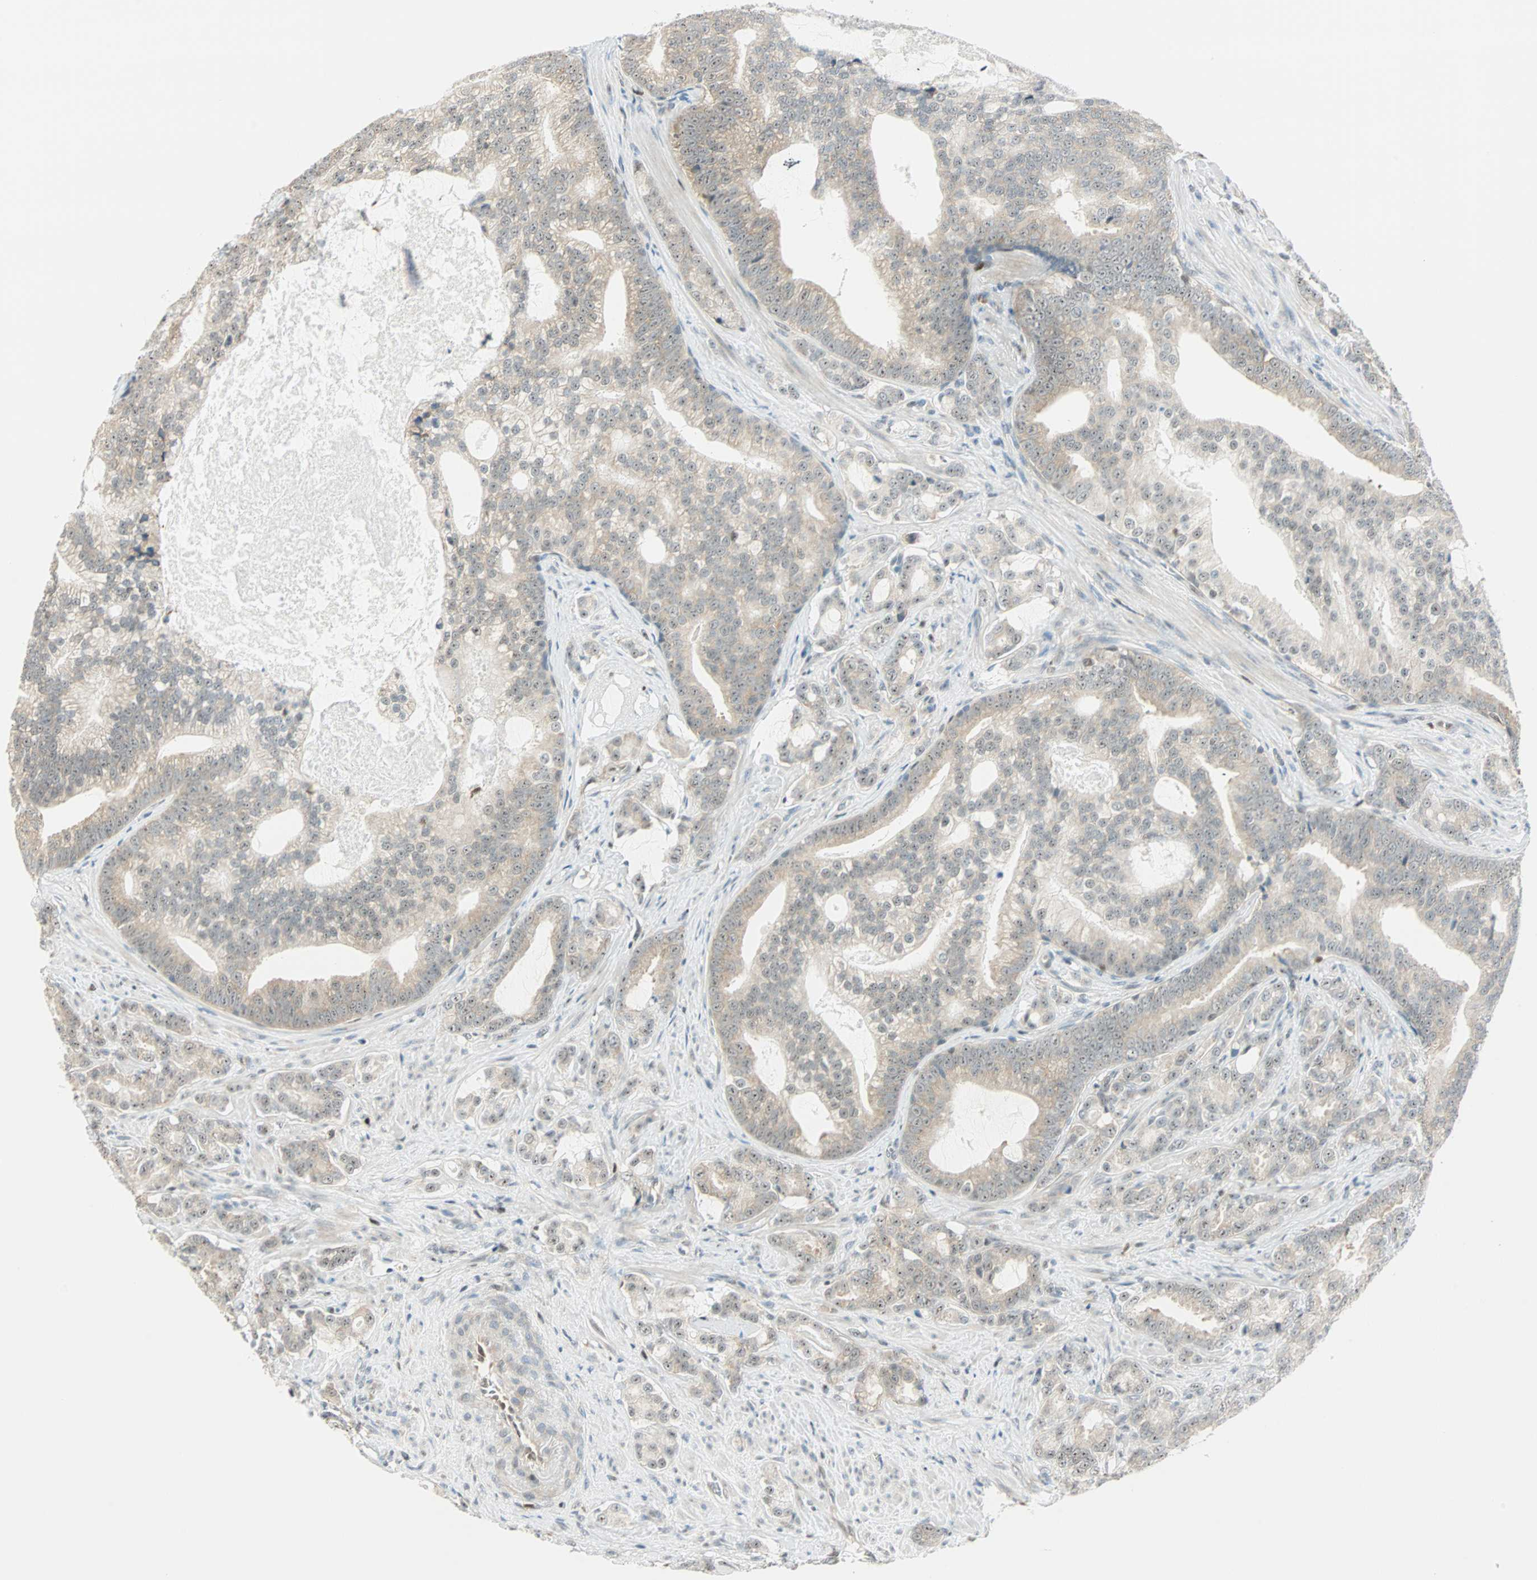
{"staining": {"intensity": "weak", "quantity": "25%-75%", "location": "cytoplasmic/membranous"}, "tissue": "prostate cancer", "cell_type": "Tumor cells", "image_type": "cancer", "snomed": [{"axis": "morphology", "description": "Adenocarcinoma, Low grade"}, {"axis": "topography", "description": "Prostate"}], "caption": "Tumor cells exhibit low levels of weak cytoplasmic/membranous expression in approximately 25%-75% of cells in prostate cancer (adenocarcinoma (low-grade)).", "gene": "MSX2", "patient": {"sex": "male", "age": 58}}